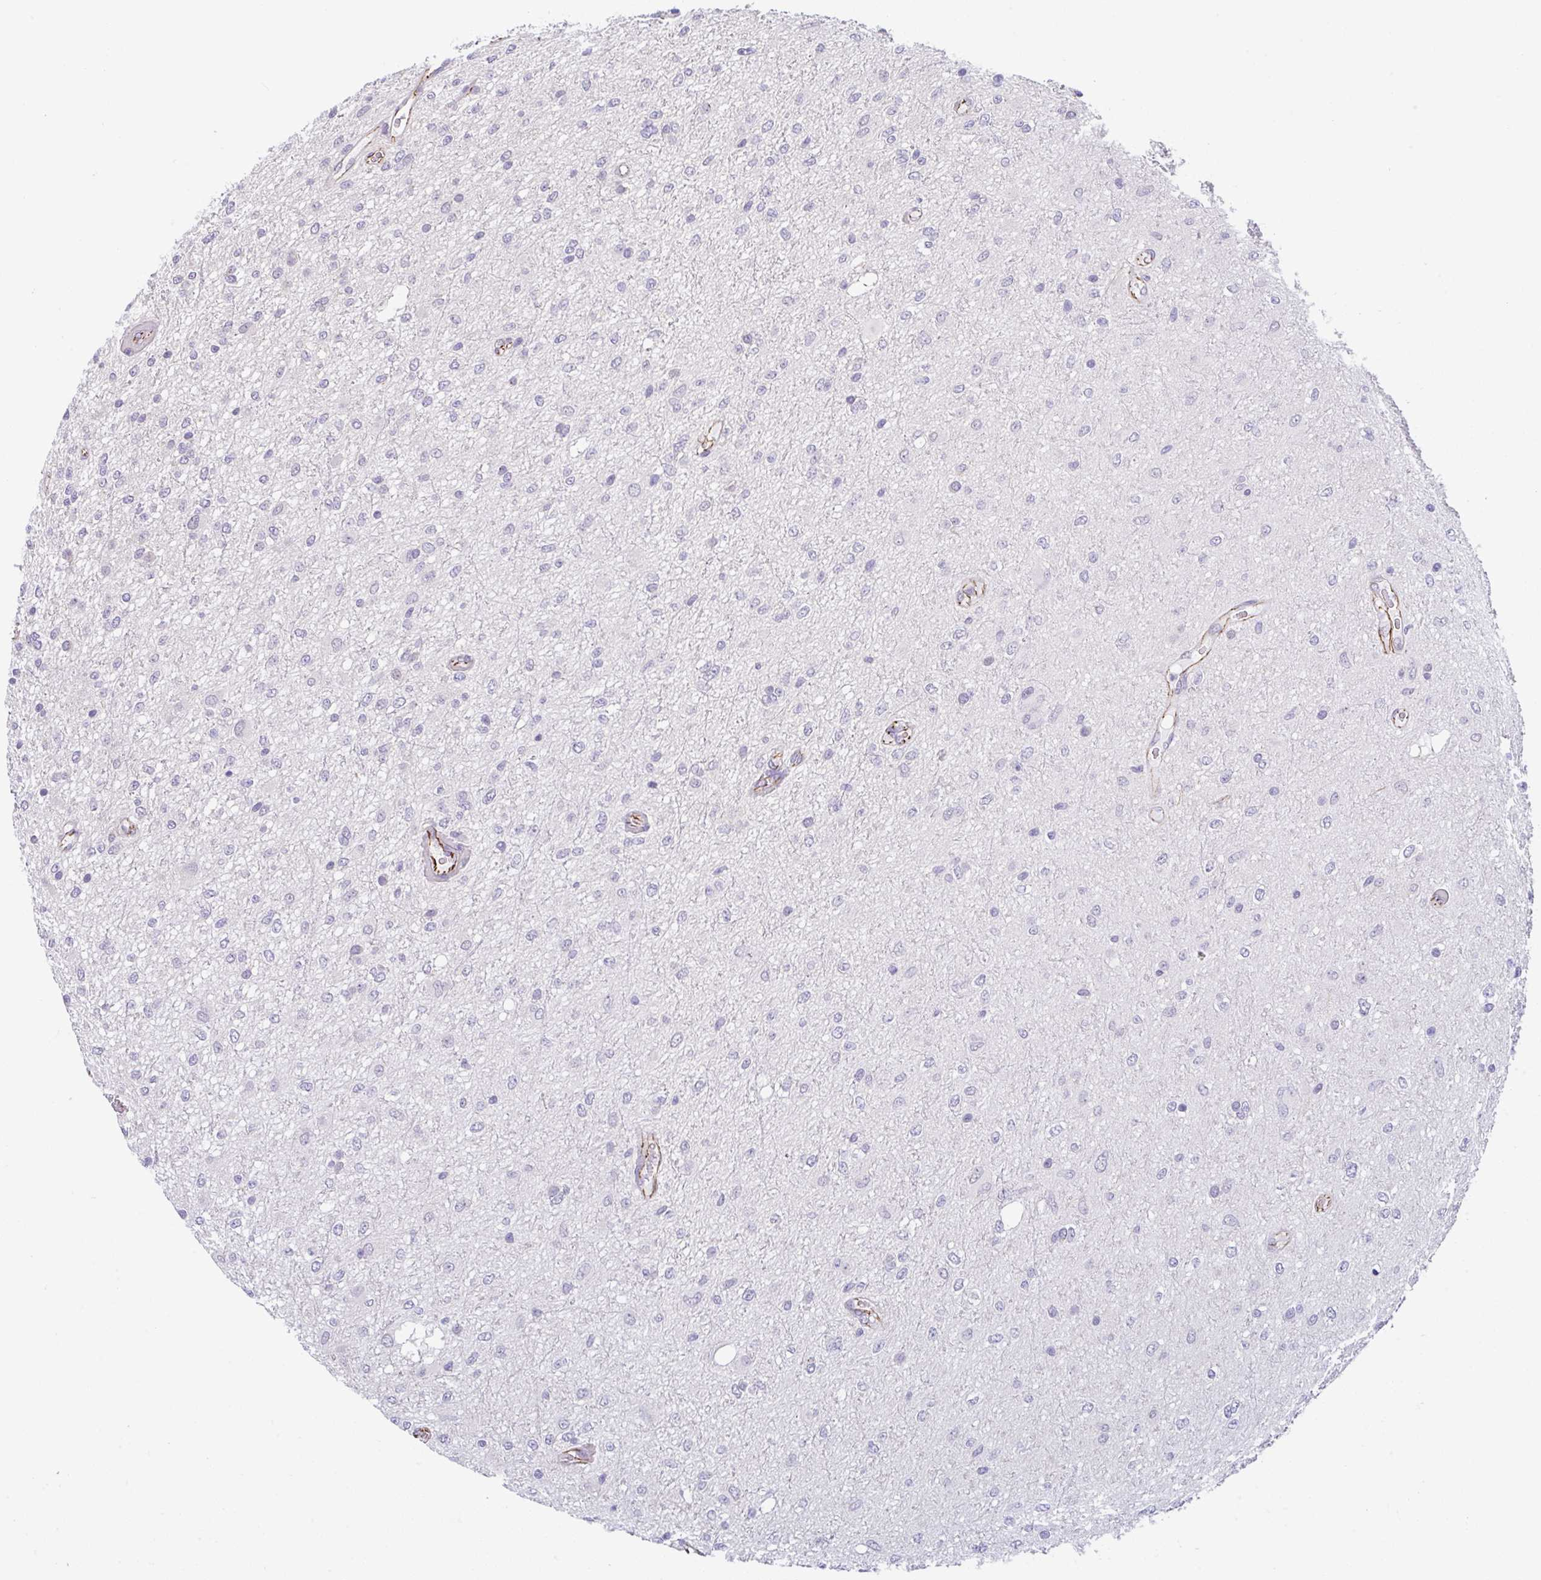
{"staining": {"intensity": "negative", "quantity": "none", "location": "none"}, "tissue": "glioma", "cell_type": "Tumor cells", "image_type": "cancer", "snomed": [{"axis": "morphology", "description": "Glioma, malignant, Low grade"}, {"axis": "topography", "description": "Cerebellum"}], "caption": "An immunohistochemistry (IHC) micrograph of glioma is shown. There is no staining in tumor cells of glioma. The staining is performed using DAB brown chromogen with nuclei counter-stained in using hematoxylin.", "gene": "CGNL1", "patient": {"sex": "female", "age": 5}}